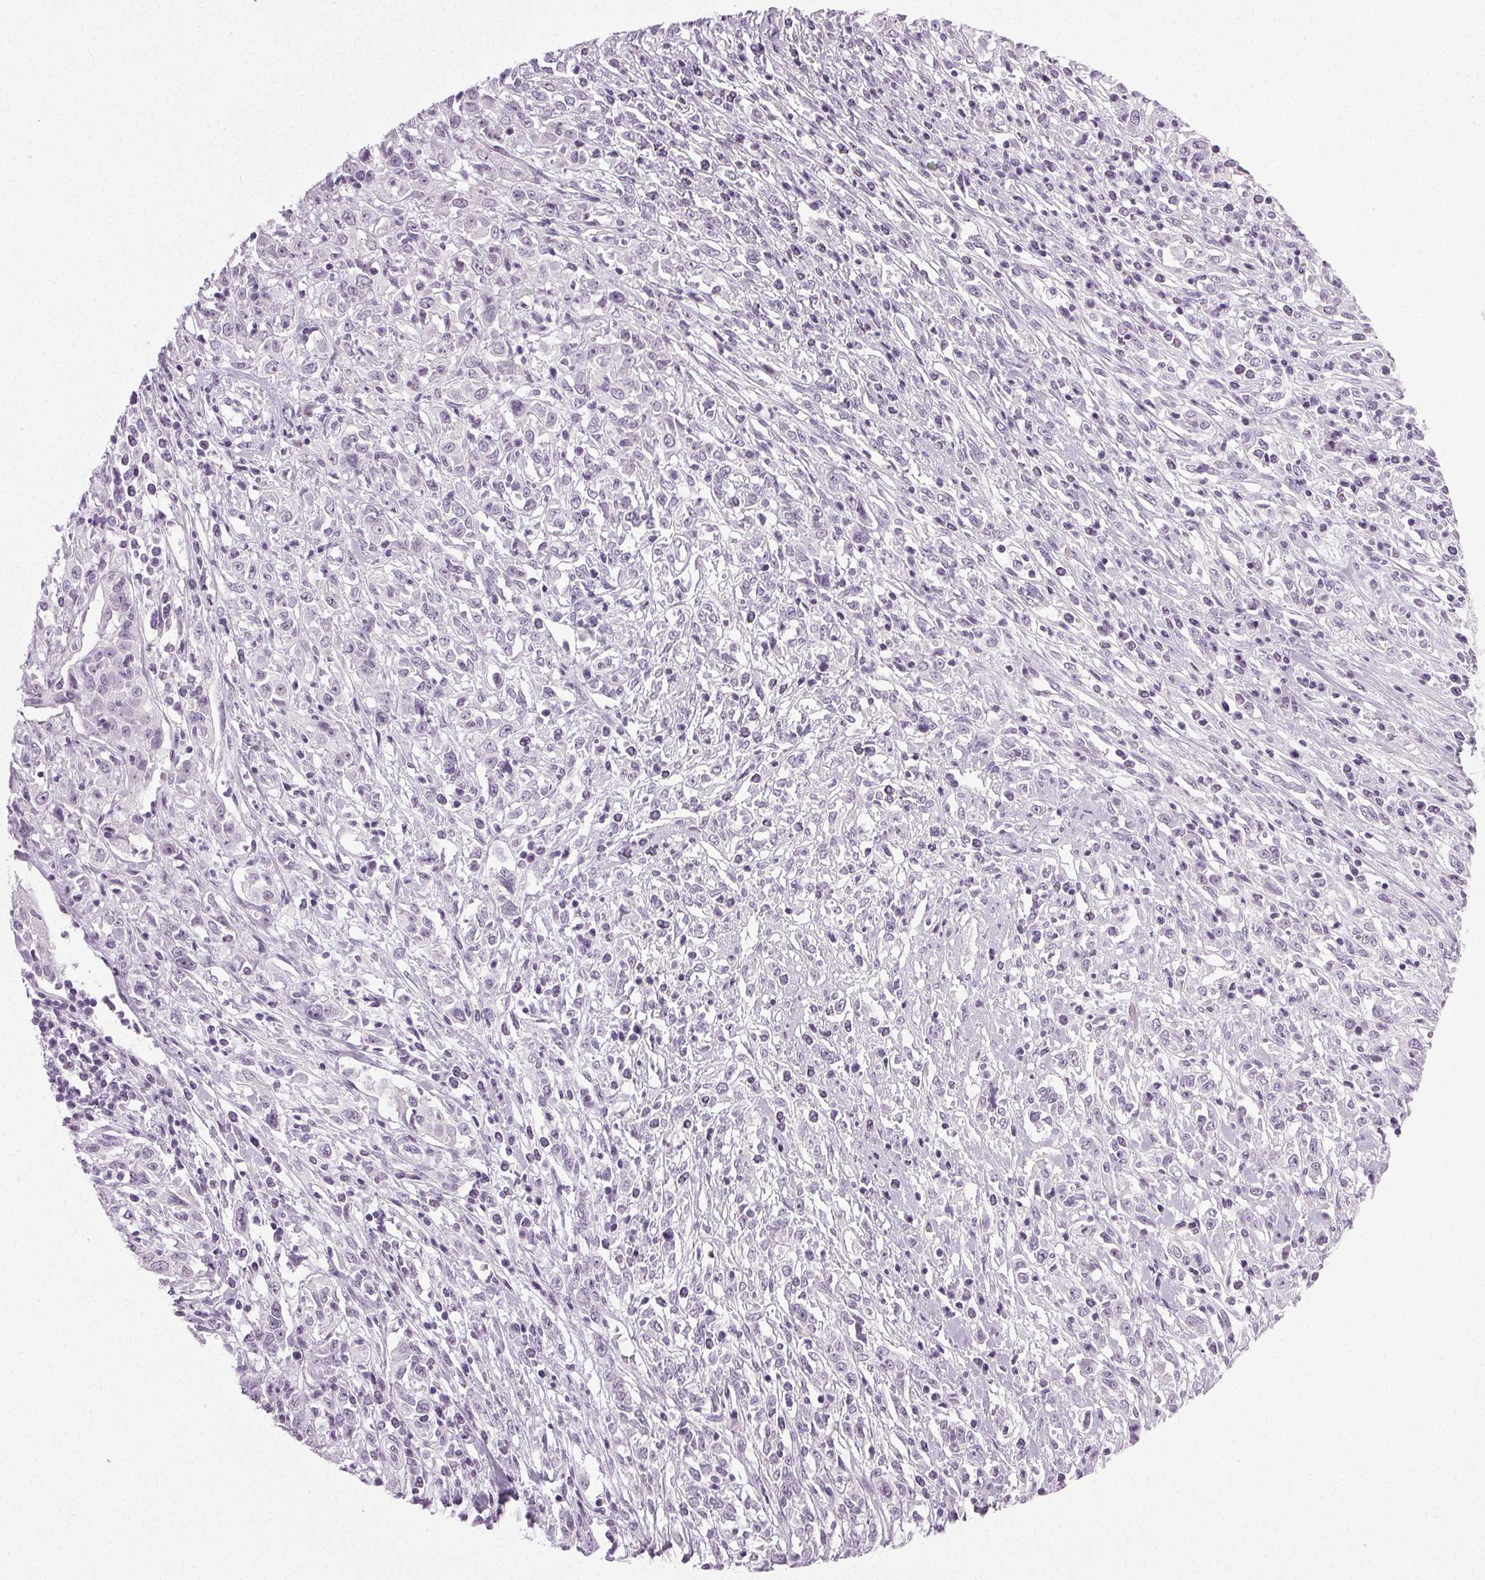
{"staining": {"intensity": "negative", "quantity": "none", "location": "none"}, "tissue": "cervical cancer", "cell_type": "Tumor cells", "image_type": "cancer", "snomed": [{"axis": "morphology", "description": "Adenocarcinoma, NOS"}, {"axis": "topography", "description": "Cervix"}], "caption": "Protein analysis of cervical cancer (adenocarcinoma) reveals no significant staining in tumor cells.", "gene": "IGF2BP1", "patient": {"sex": "female", "age": 40}}